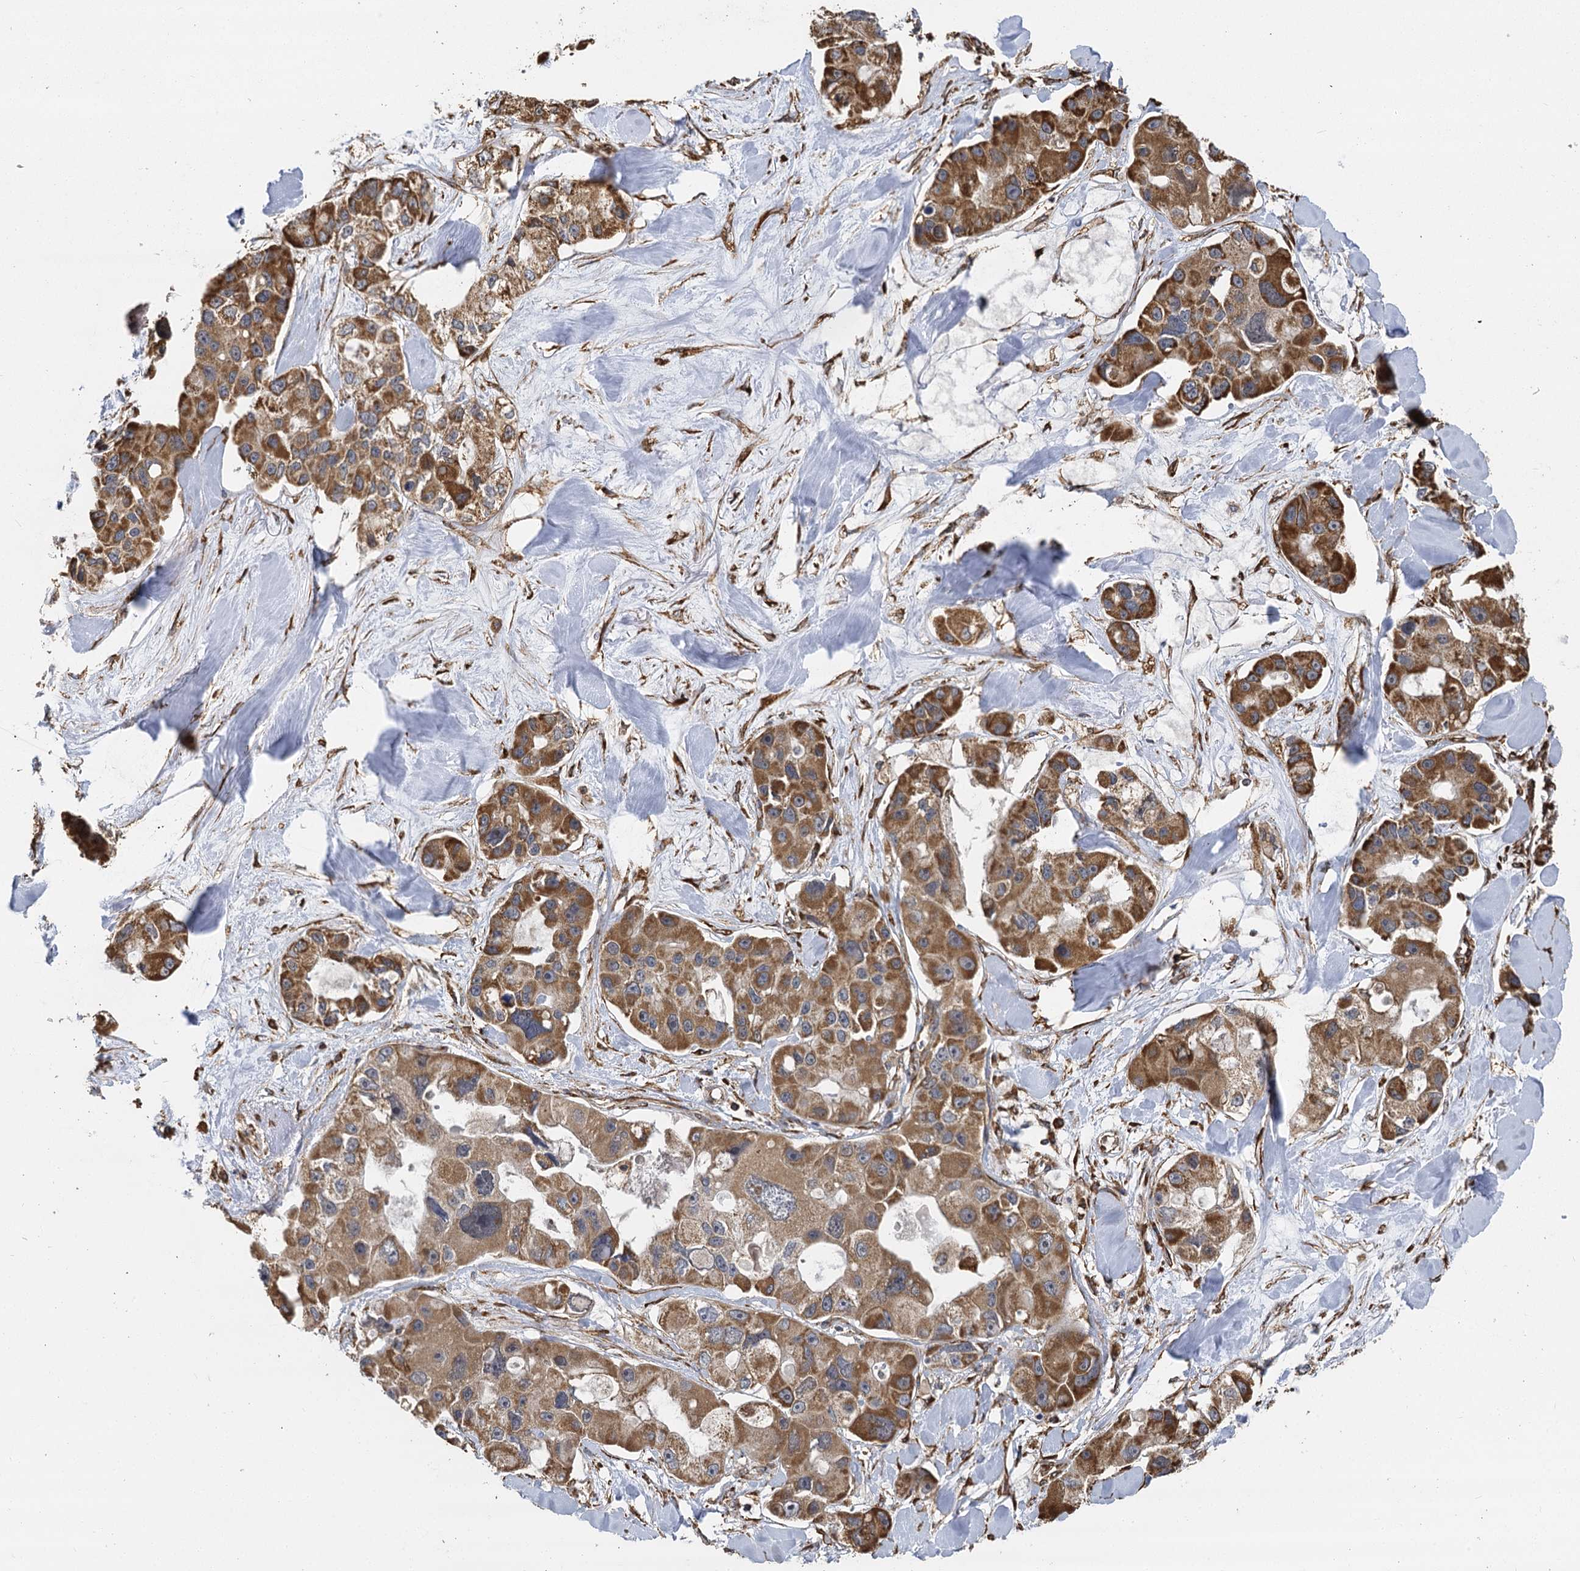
{"staining": {"intensity": "moderate", "quantity": ">75%", "location": "cytoplasmic/membranous"}, "tissue": "lung cancer", "cell_type": "Tumor cells", "image_type": "cancer", "snomed": [{"axis": "morphology", "description": "Adenocarcinoma, NOS"}, {"axis": "topography", "description": "Lung"}], "caption": "Immunohistochemical staining of human lung cancer (adenocarcinoma) exhibits moderate cytoplasmic/membranous protein positivity in about >75% of tumor cells.", "gene": "IL11RA", "patient": {"sex": "female", "age": 54}}